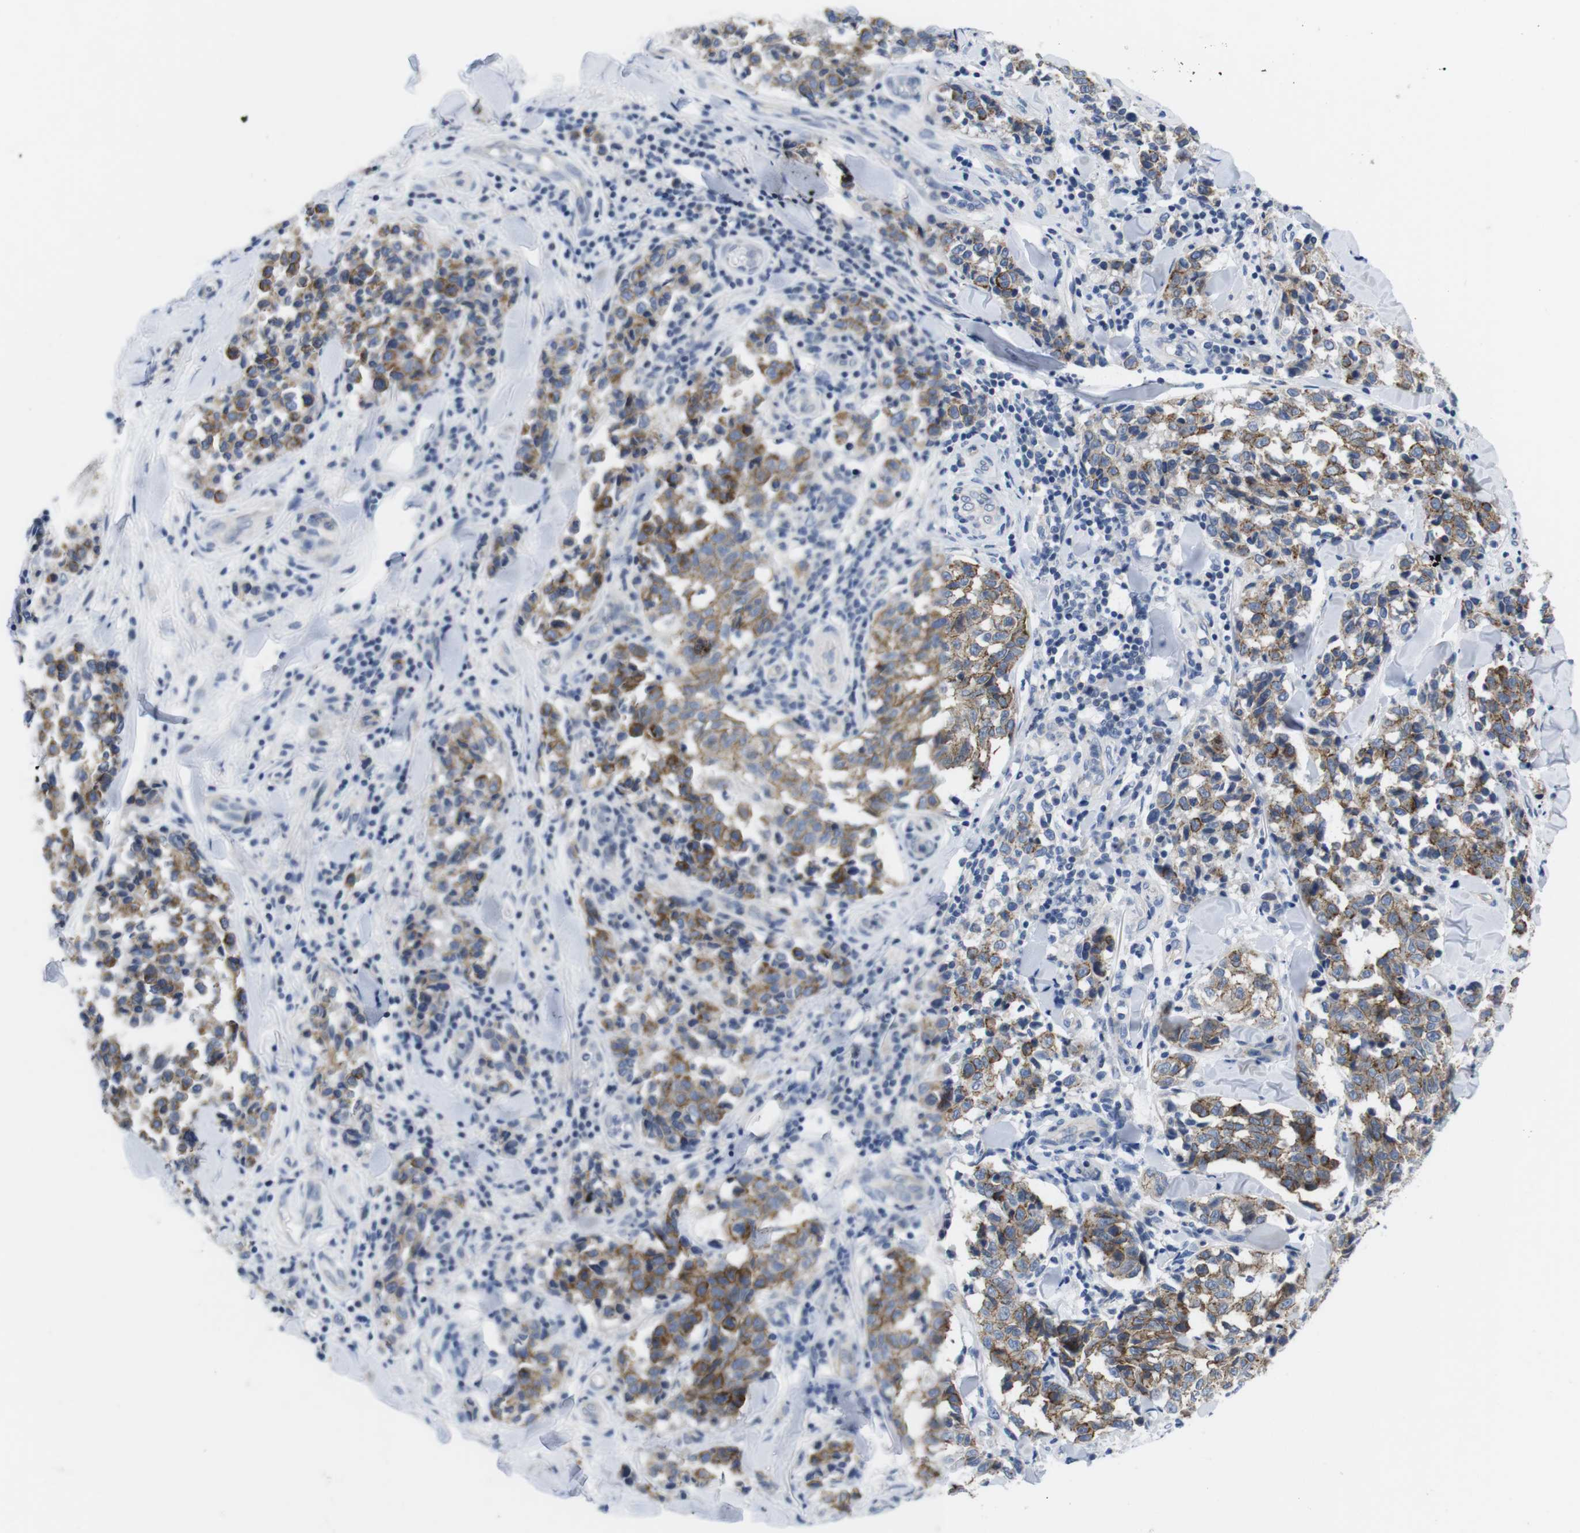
{"staining": {"intensity": "moderate", "quantity": ">75%", "location": "cytoplasmic/membranous"}, "tissue": "melanoma", "cell_type": "Tumor cells", "image_type": "cancer", "snomed": [{"axis": "morphology", "description": "Malignant melanoma, NOS"}, {"axis": "topography", "description": "Skin"}], "caption": "Immunohistochemistry (IHC) image of neoplastic tissue: malignant melanoma stained using IHC shows medium levels of moderate protein expression localized specifically in the cytoplasmic/membranous of tumor cells, appearing as a cytoplasmic/membranous brown color.", "gene": "SCRIB", "patient": {"sex": "female", "age": 64}}